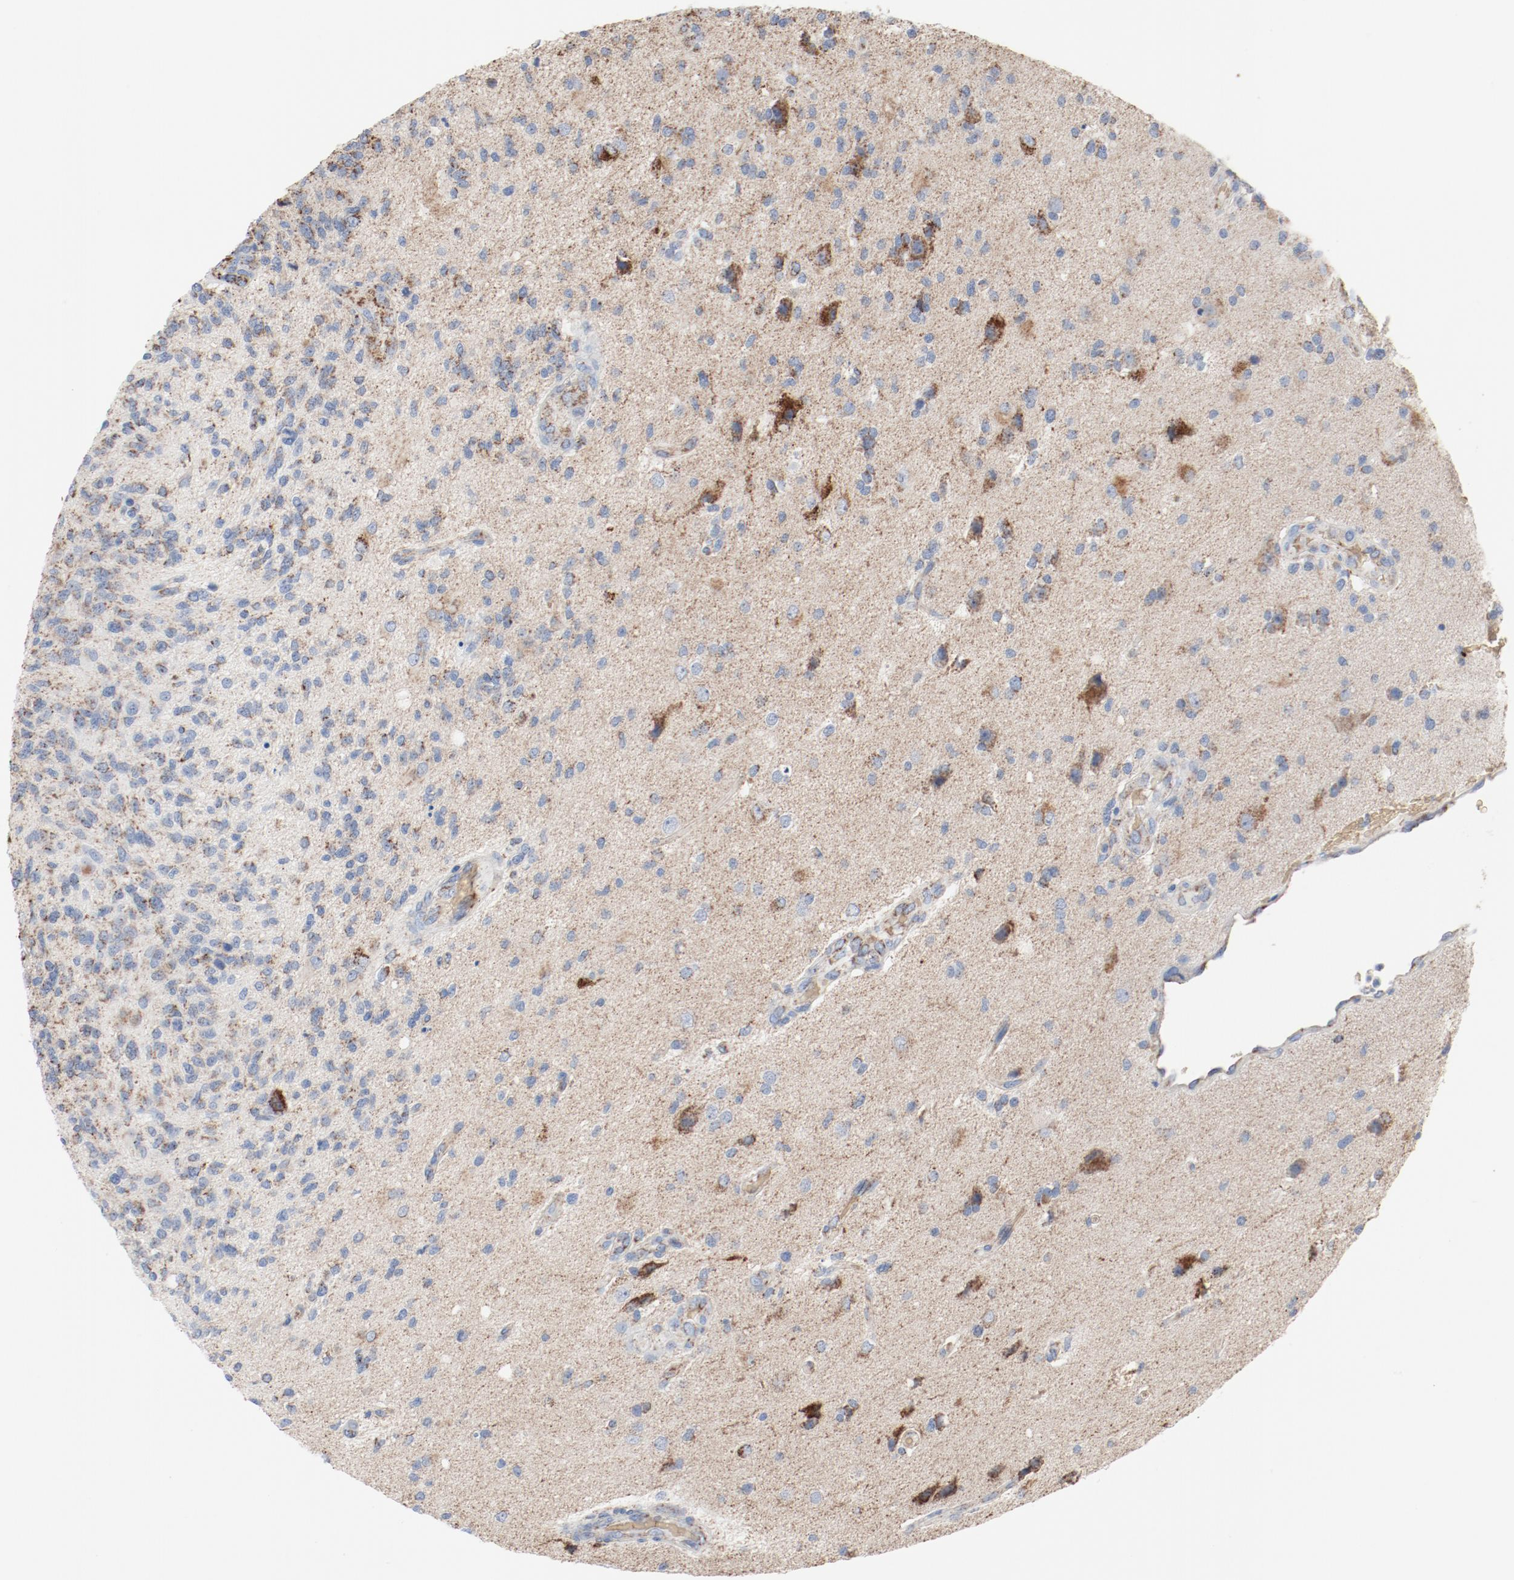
{"staining": {"intensity": "weak", "quantity": "25%-75%", "location": "cytoplasmic/membranous"}, "tissue": "glioma", "cell_type": "Tumor cells", "image_type": "cancer", "snomed": [{"axis": "morphology", "description": "Normal tissue, NOS"}, {"axis": "morphology", "description": "Glioma, malignant, High grade"}, {"axis": "topography", "description": "Cerebral cortex"}], "caption": "A histopathology image of glioma stained for a protein demonstrates weak cytoplasmic/membranous brown staining in tumor cells. The protein is stained brown, and the nuclei are stained in blue (DAB IHC with brightfield microscopy, high magnification).", "gene": "NDUFB8", "patient": {"sex": "male", "age": 75}}